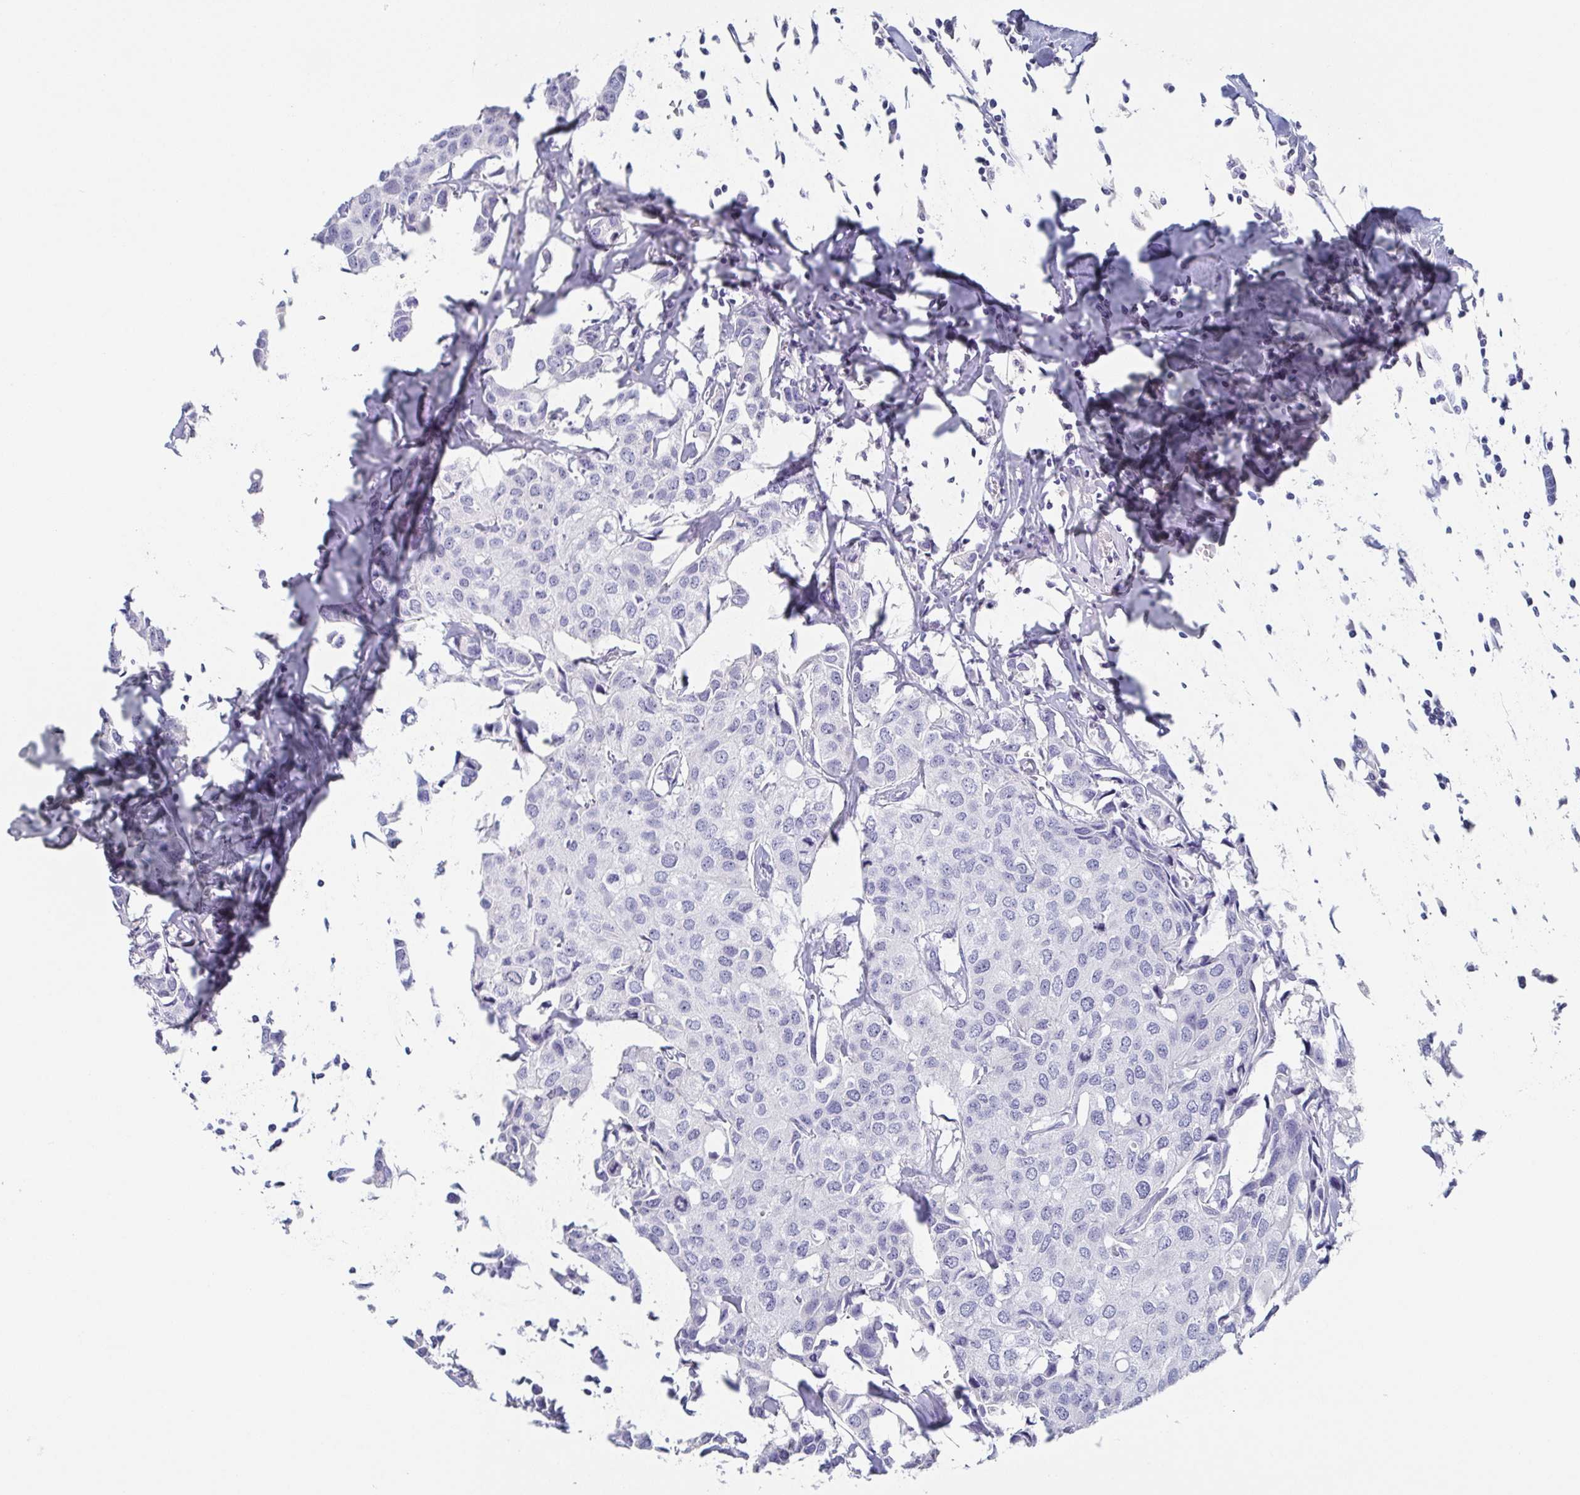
{"staining": {"intensity": "negative", "quantity": "none", "location": "none"}, "tissue": "breast cancer", "cell_type": "Tumor cells", "image_type": "cancer", "snomed": [{"axis": "morphology", "description": "Duct carcinoma"}, {"axis": "topography", "description": "Breast"}], "caption": "This is a photomicrograph of IHC staining of breast cancer, which shows no expression in tumor cells. Nuclei are stained in blue.", "gene": "ITLN1", "patient": {"sex": "female", "age": 80}}